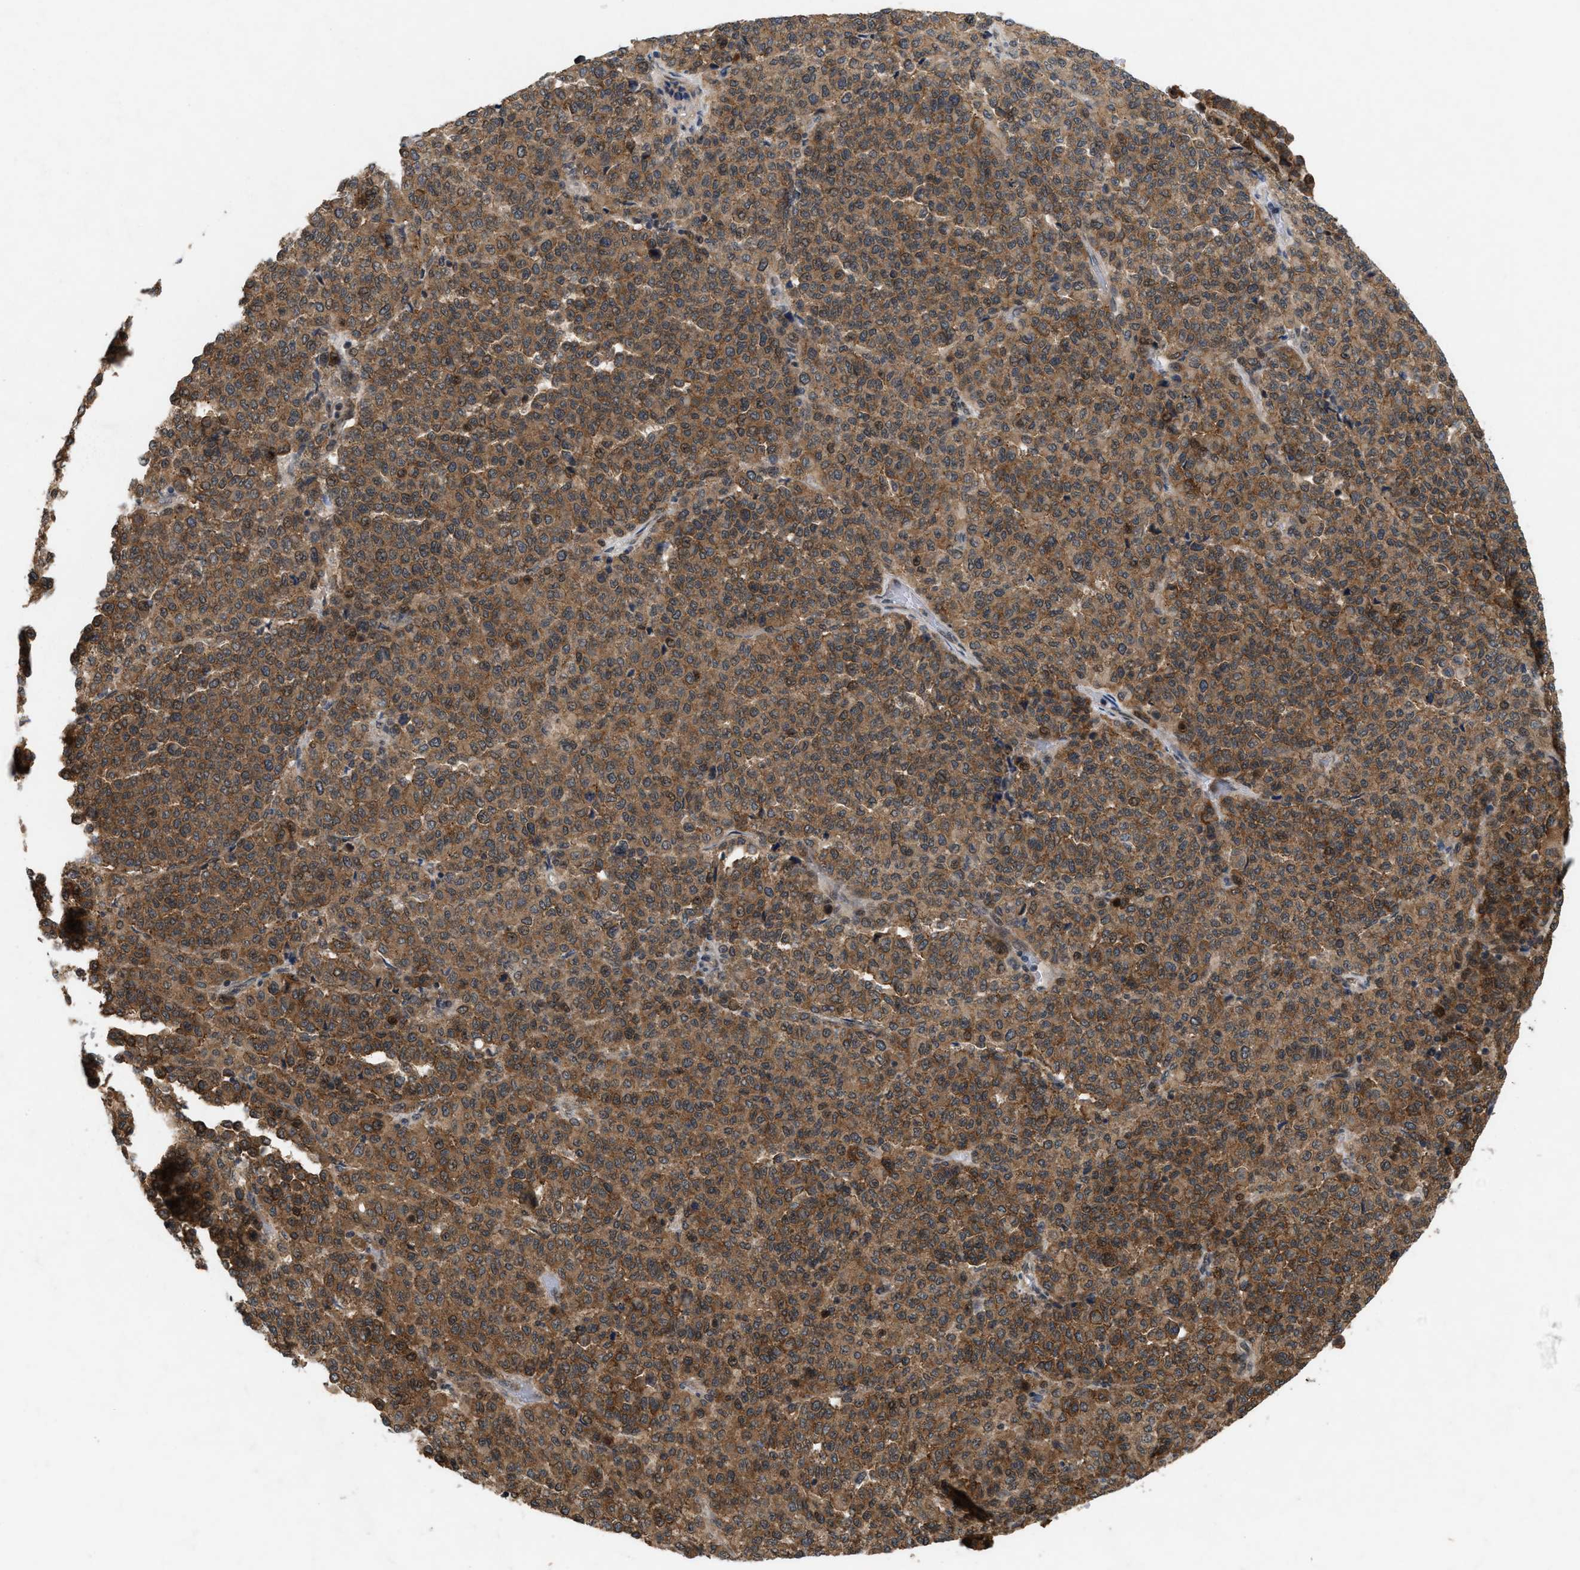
{"staining": {"intensity": "moderate", "quantity": ">75%", "location": "cytoplasmic/membranous"}, "tissue": "melanoma", "cell_type": "Tumor cells", "image_type": "cancer", "snomed": [{"axis": "morphology", "description": "Malignant melanoma, Metastatic site"}, {"axis": "topography", "description": "Pancreas"}], "caption": "DAB (3,3'-diaminobenzidine) immunohistochemical staining of melanoma shows moderate cytoplasmic/membranous protein expression in approximately >75% of tumor cells.", "gene": "MFSD6", "patient": {"sex": "female", "age": 30}}